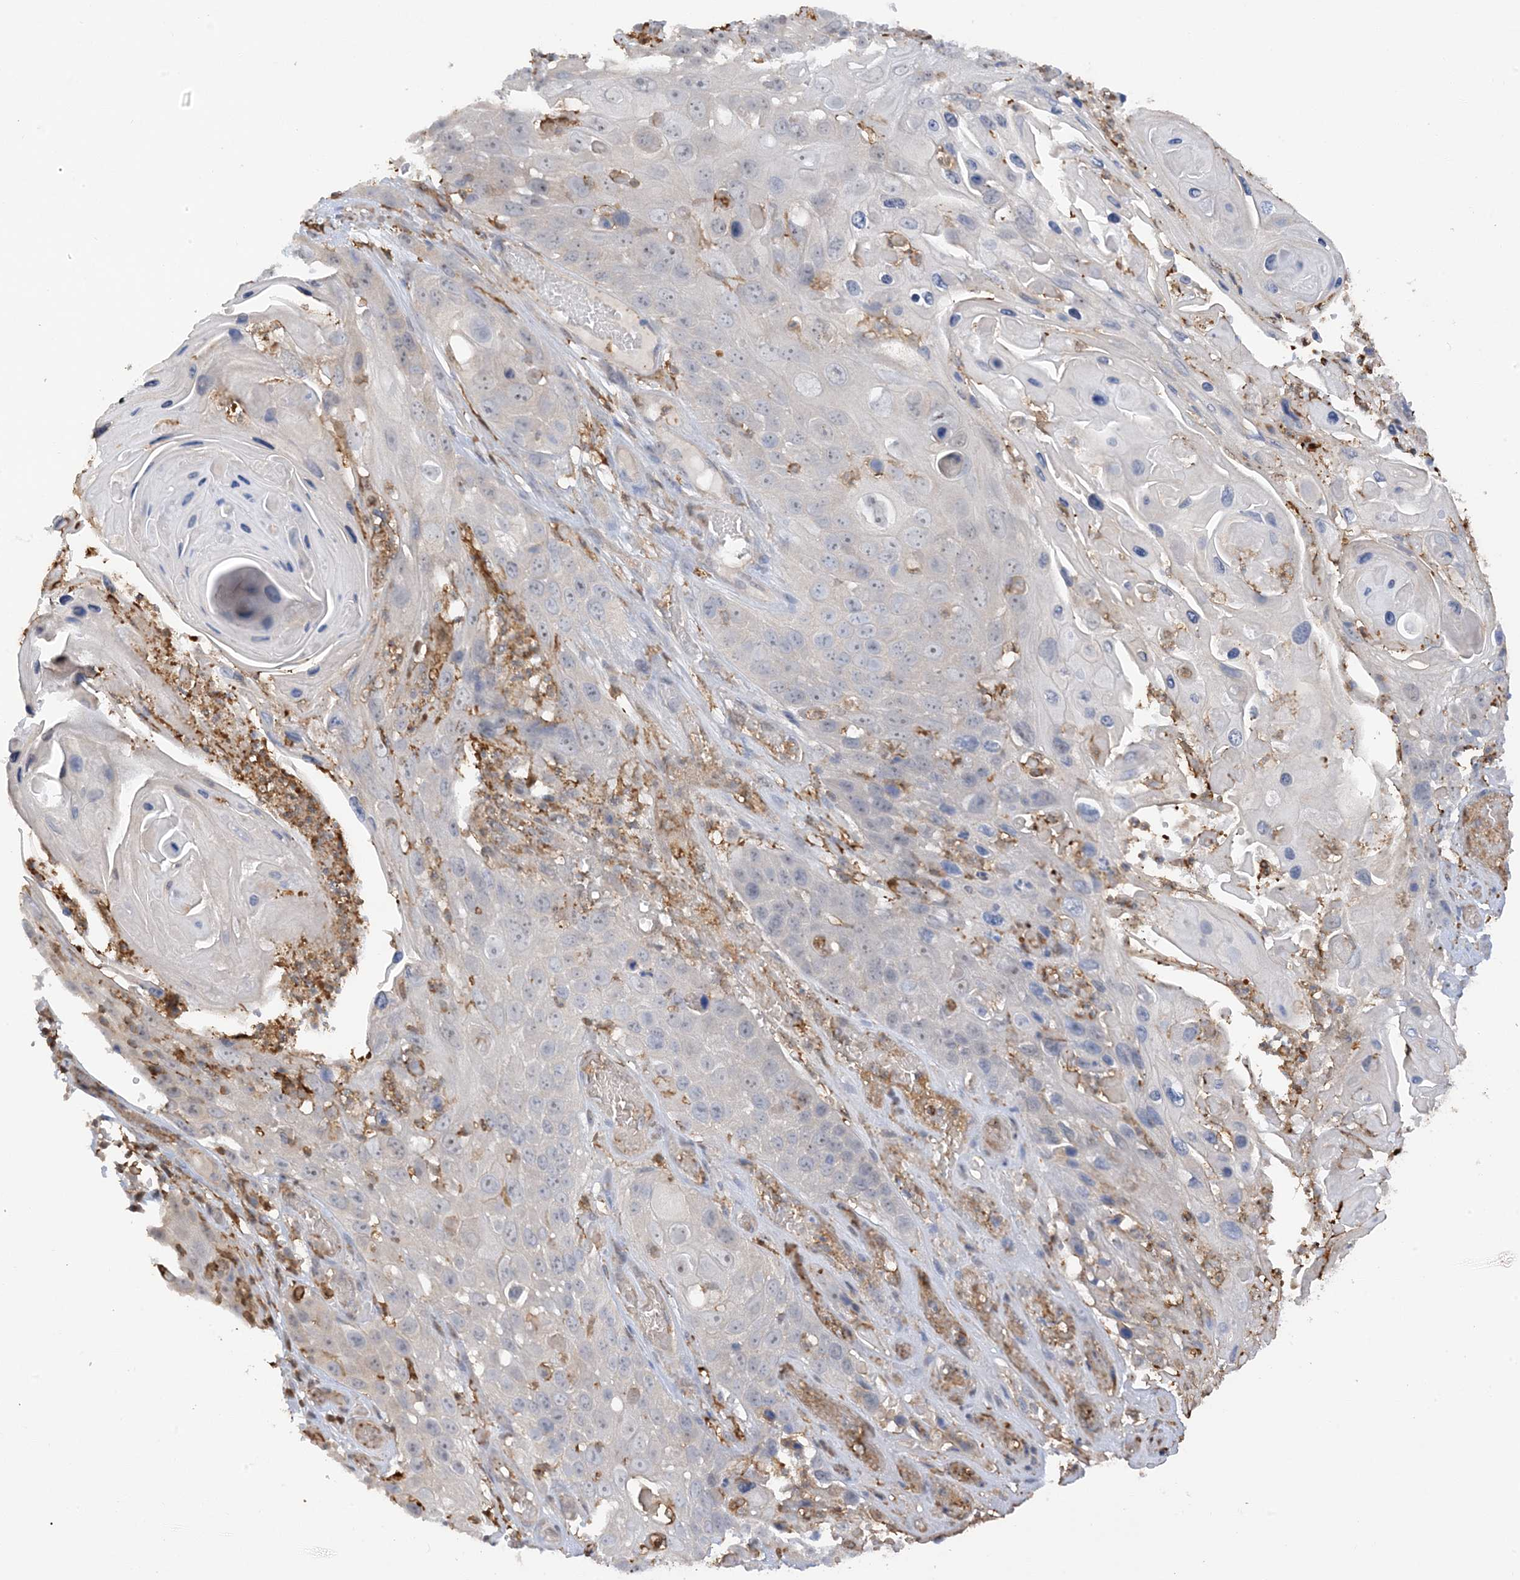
{"staining": {"intensity": "negative", "quantity": "none", "location": "none"}, "tissue": "skin cancer", "cell_type": "Tumor cells", "image_type": "cancer", "snomed": [{"axis": "morphology", "description": "Squamous cell carcinoma, NOS"}, {"axis": "topography", "description": "Skin"}], "caption": "Immunohistochemistry (IHC) photomicrograph of squamous cell carcinoma (skin) stained for a protein (brown), which reveals no expression in tumor cells.", "gene": "PHACTR2", "patient": {"sex": "male", "age": 55}}